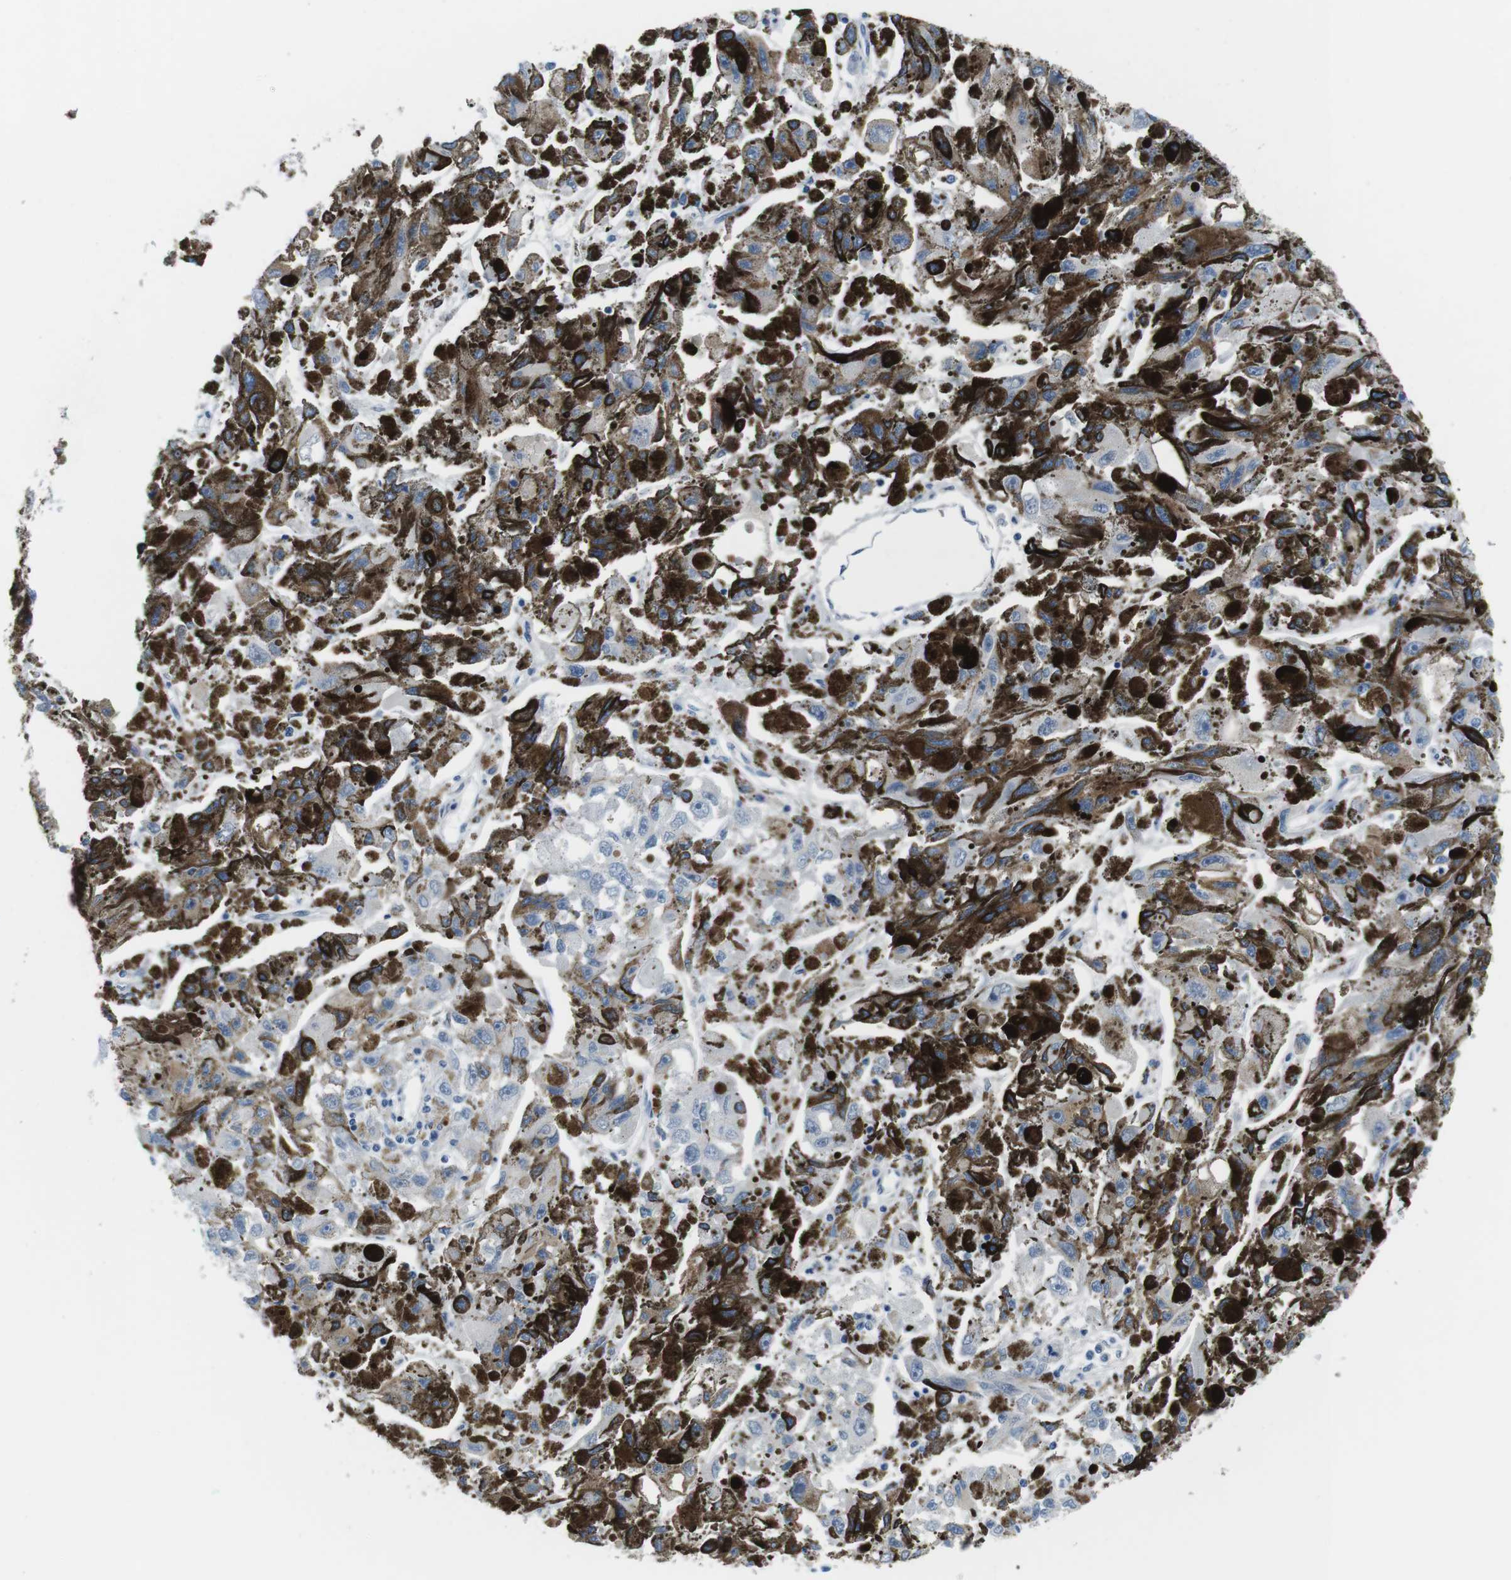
{"staining": {"intensity": "negative", "quantity": "none", "location": "none"}, "tissue": "melanoma", "cell_type": "Tumor cells", "image_type": "cancer", "snomed": [{"axis": "morphology", "description": "Malignant melanoma, NOS"}, {"axis": "topography", "description": "Skin"}], "caption": "Photomicrograph shows no protein staining in tumor cells of malignant melanoma tissue.", "gene": "MUC2", "patient": {"sex": "female", "age": 104}}